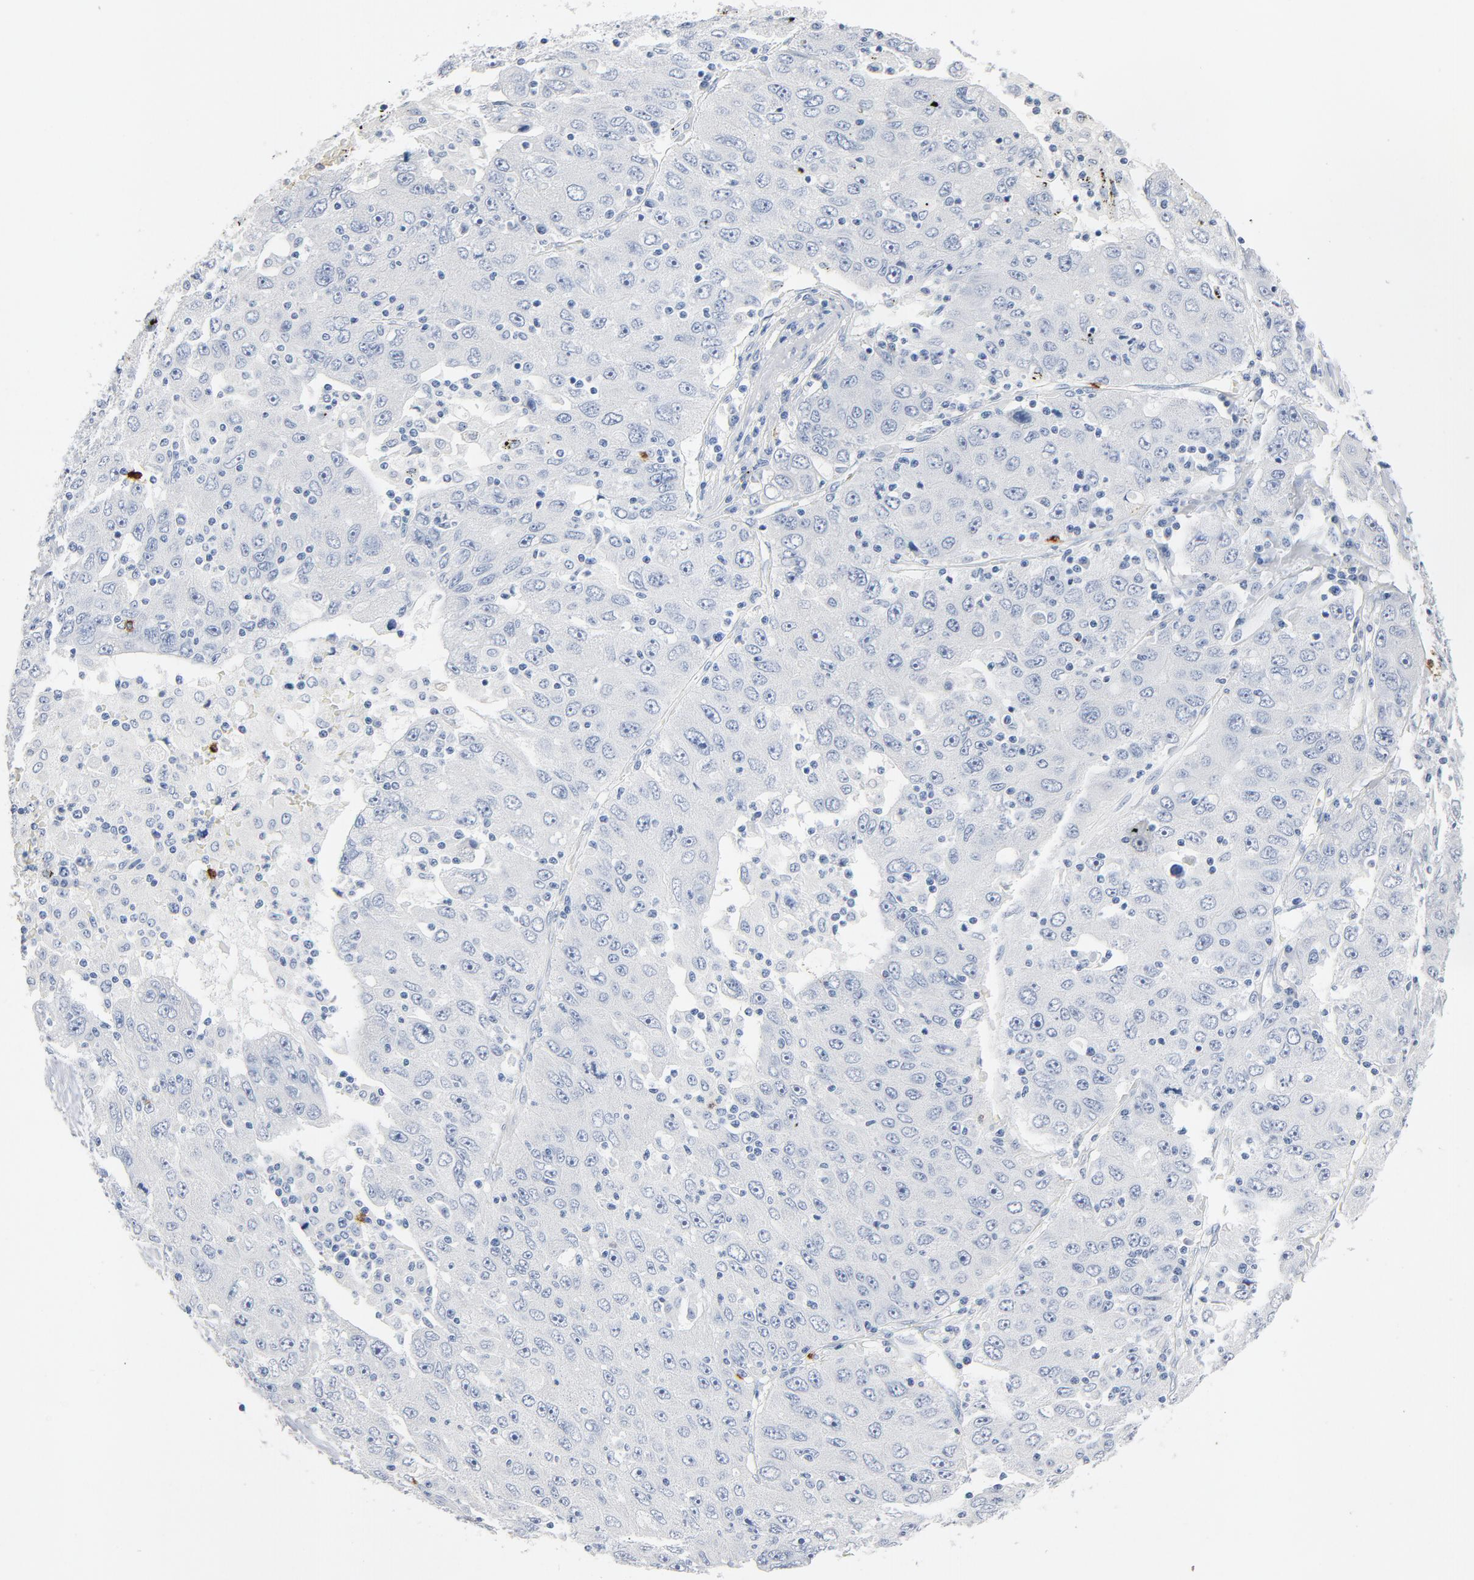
{"staining": {"intensity": "negative", "quantity": "none", "location": "none"}, "tissue": "liver cancer", "cell_type": "Tumor cells", "image_type": "cancer", "snomed": [{"axis": "morphology", "description": "Carcinoma, Hepatocellular, NOS"}, {"axis": "topography", "description": "Liver"}], "caption": "Tumor cells show no significant protein staining in liver hepatocellular carcinoma.", "gene": "PTPRB", "patient": {"sex": "male", "age": 49}}